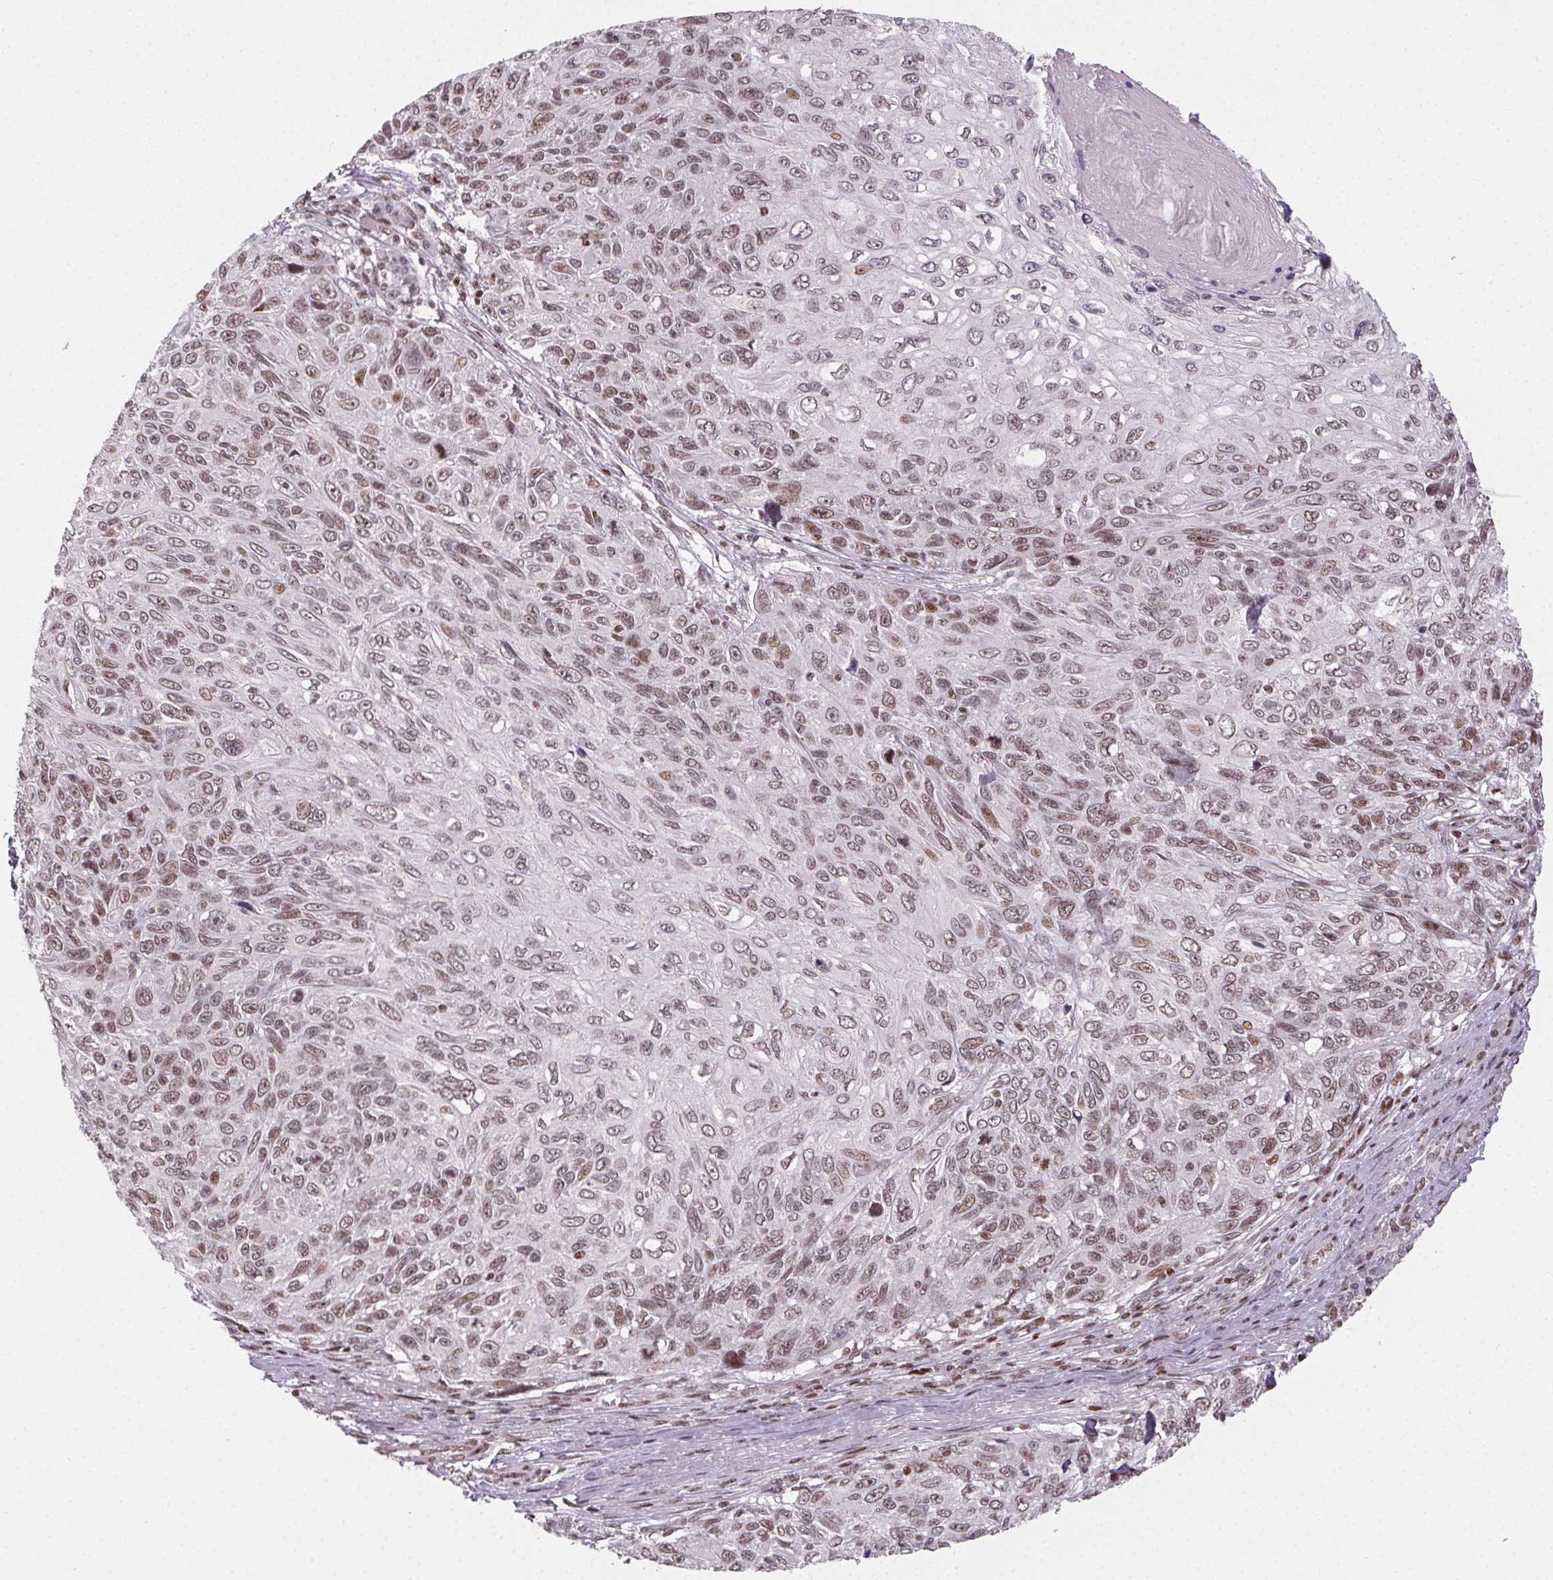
{"staining": {"intensity": "moderate", "quantity": ">75%", "location": "nuclear"}, "tissue": "skin cancer", "cell_type": "Tumor cells", "image_type": "cancer", "snomed": [{"axis": "morphology", "description": "Squamous cell carcinoma, NOS"}, {"axis": "topography", "description": "Skin"}], "caption": "A medium amount of moderate nuclear staining is present in approximately >75% of tumor cells in skin cancer (squamous cell carcinoma) tissue.", "gene": "KMT2A", "patient": {"sex": "male", "age": 92}}